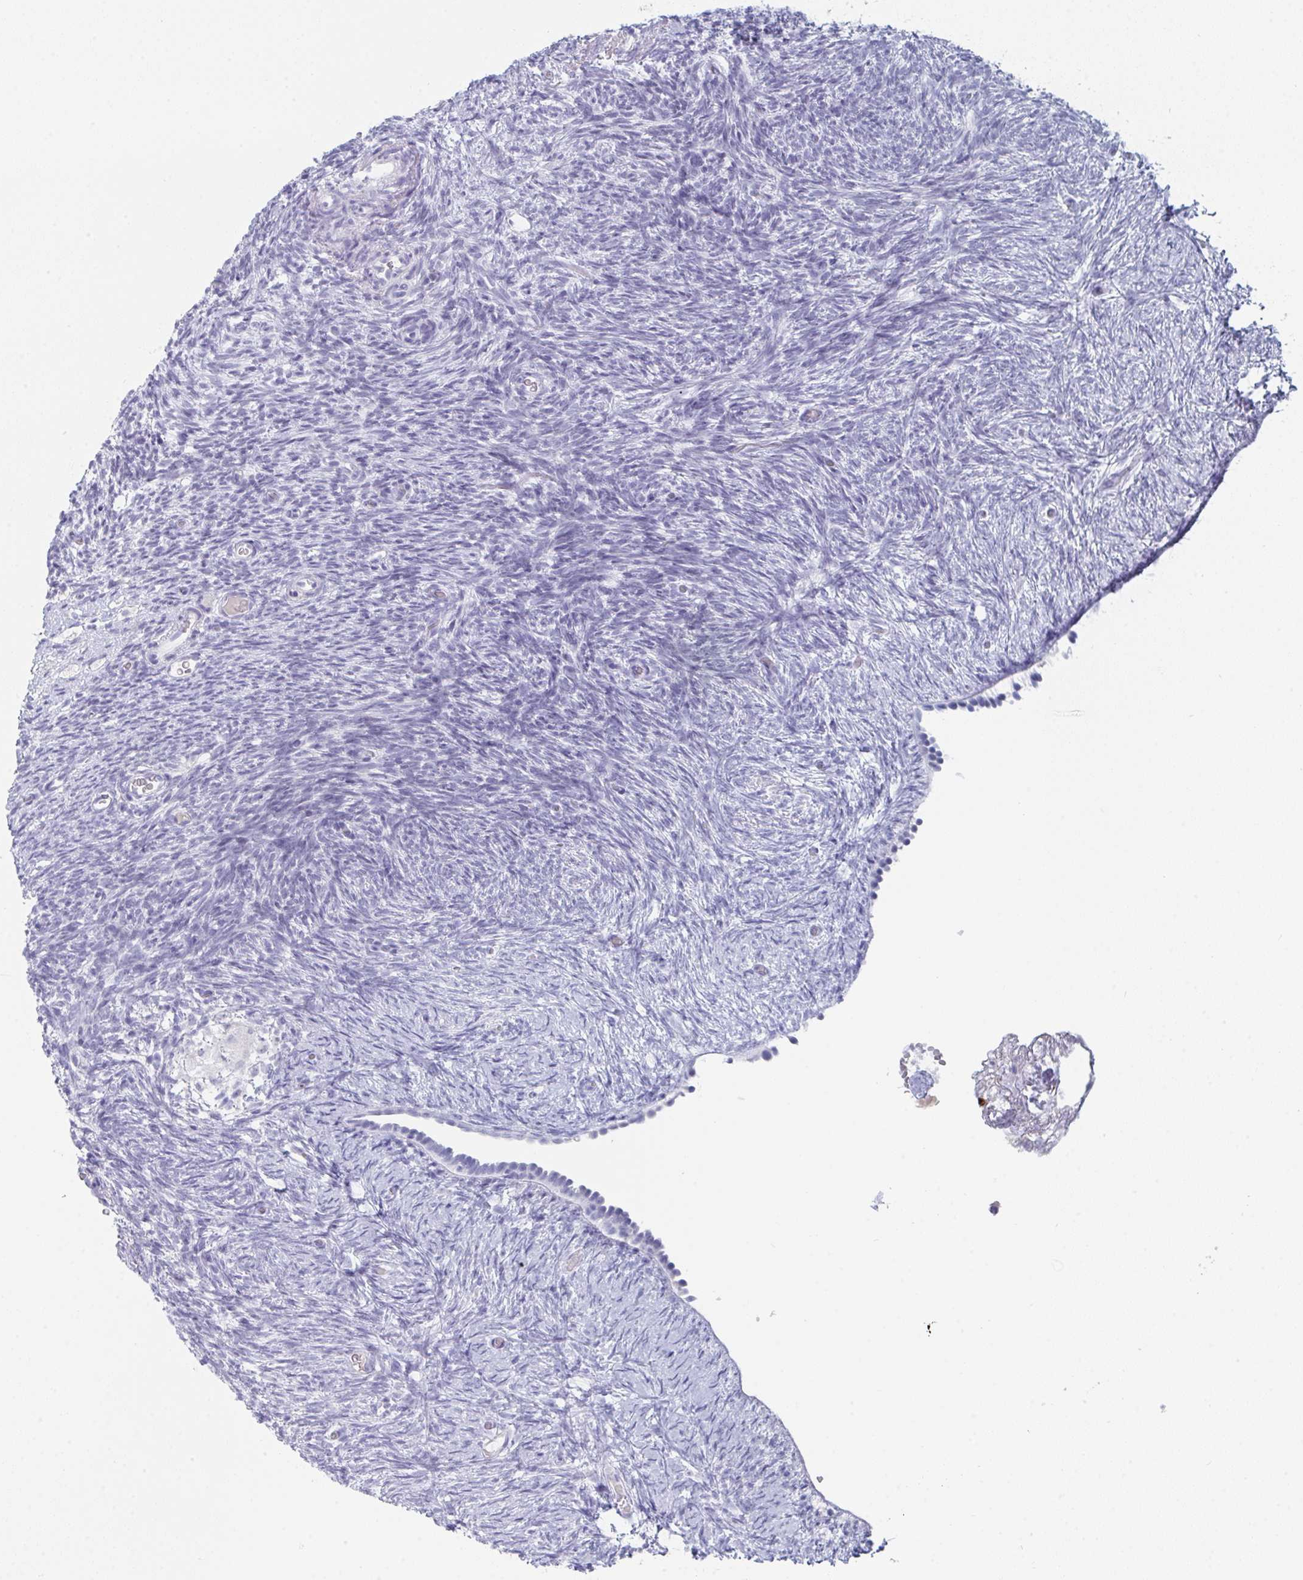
{"staining": {"intensity": "negative", "quantity": "none", "location": "none"}, "tissue": "ovary", "cell_type": "Follicle cells", "image_type": "normal", "snomed": [{"axis": "morphology", "description": "Normal tissue, NOS"}, {"axis": "topography", "description": "Ovary"}], "caption": "DAB immunohistochemical staining of unremarkable ovary exhibits no significant staining in follicle cells. (DAB (3,3'-diaminobenzidine) immunohistochemistry (IHC) visualized using brightfield microscopy, high magnification).", "gene": "RUBCN", "patient": {"sex": "female", "age": 39}}